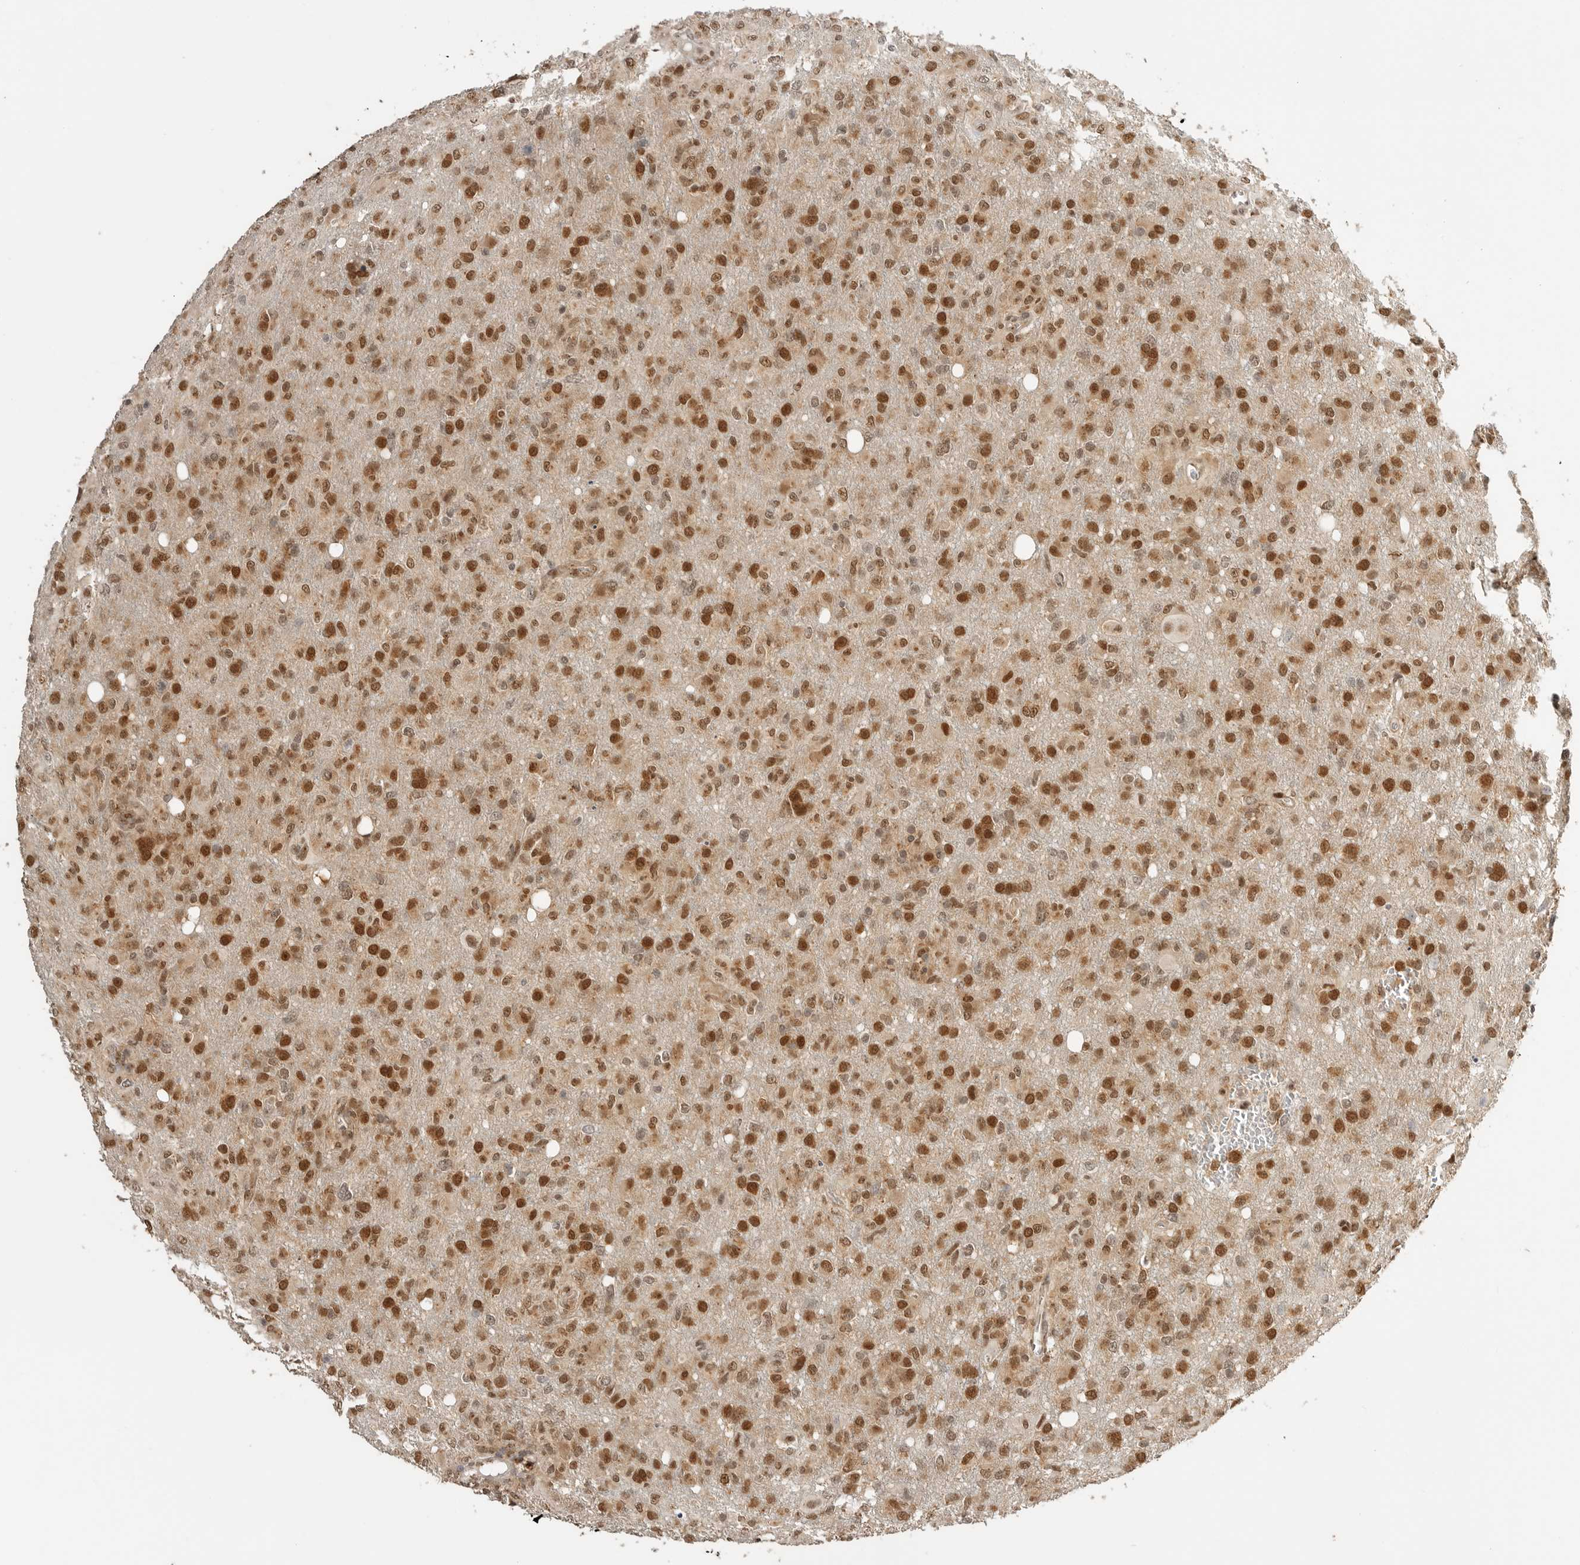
{"staining": {"intensity": "strong", "quantity": "25%-75%", "location": "cytoplasmic/membranous,nuclear"}, "tissue": "glioma", "cell_type": "Tumor cells", "image_type": "cancer", "snomed": [{"axis": "morphology", "description": "Glioma, malignant, High grade"}, {"axis": "topography", "description": "Brain"}], "caption": "Brown immunohistochemical staining in glioma demonstrates strong cytoplasmic/membranous and nuclear staining in about 25%-75% of tumor cells.", "gene": "ALKAL1", "patient": {"sex": "female", "age": 57}}